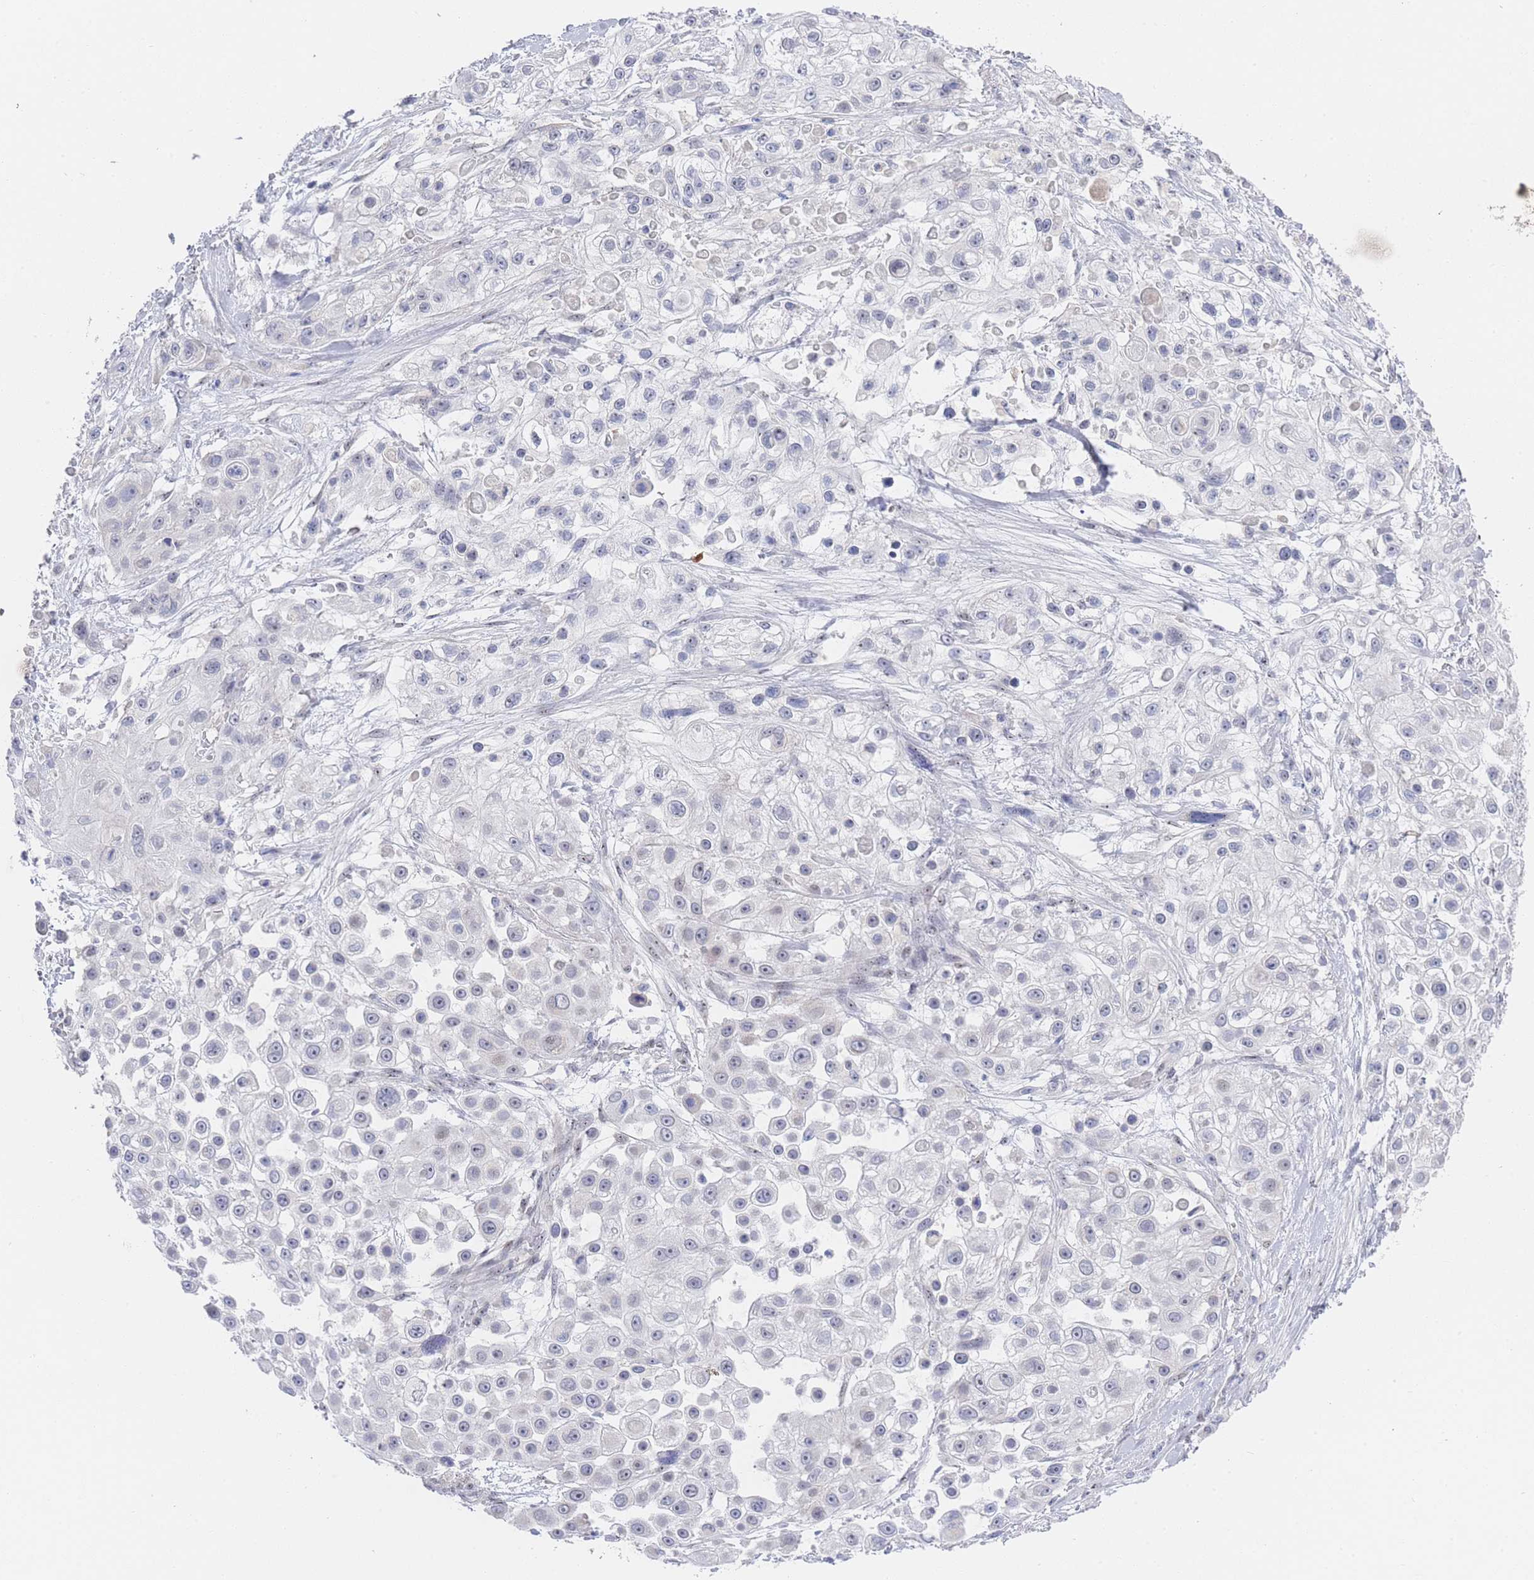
{"staining": {"intensity": "negative", "quantity": "none", "location": "none"}, "tissue": "skin cancer", "cell_type": "Tumor cells", "image_type": "cancer", "snomed": [{"axis": "morphology", "description": "Squamous cell carcinoma, NOS"}, {"axis": "topography", "description": "Skin"}], "caption": "This is a histopathology image of immunohistochemistry (IHC) staining of skin cancer (squamous cell carcinoma), which shows no staining in tumor cells.", "gene": "ZNF142", "patient": {"sex": "male", "age": 67}}